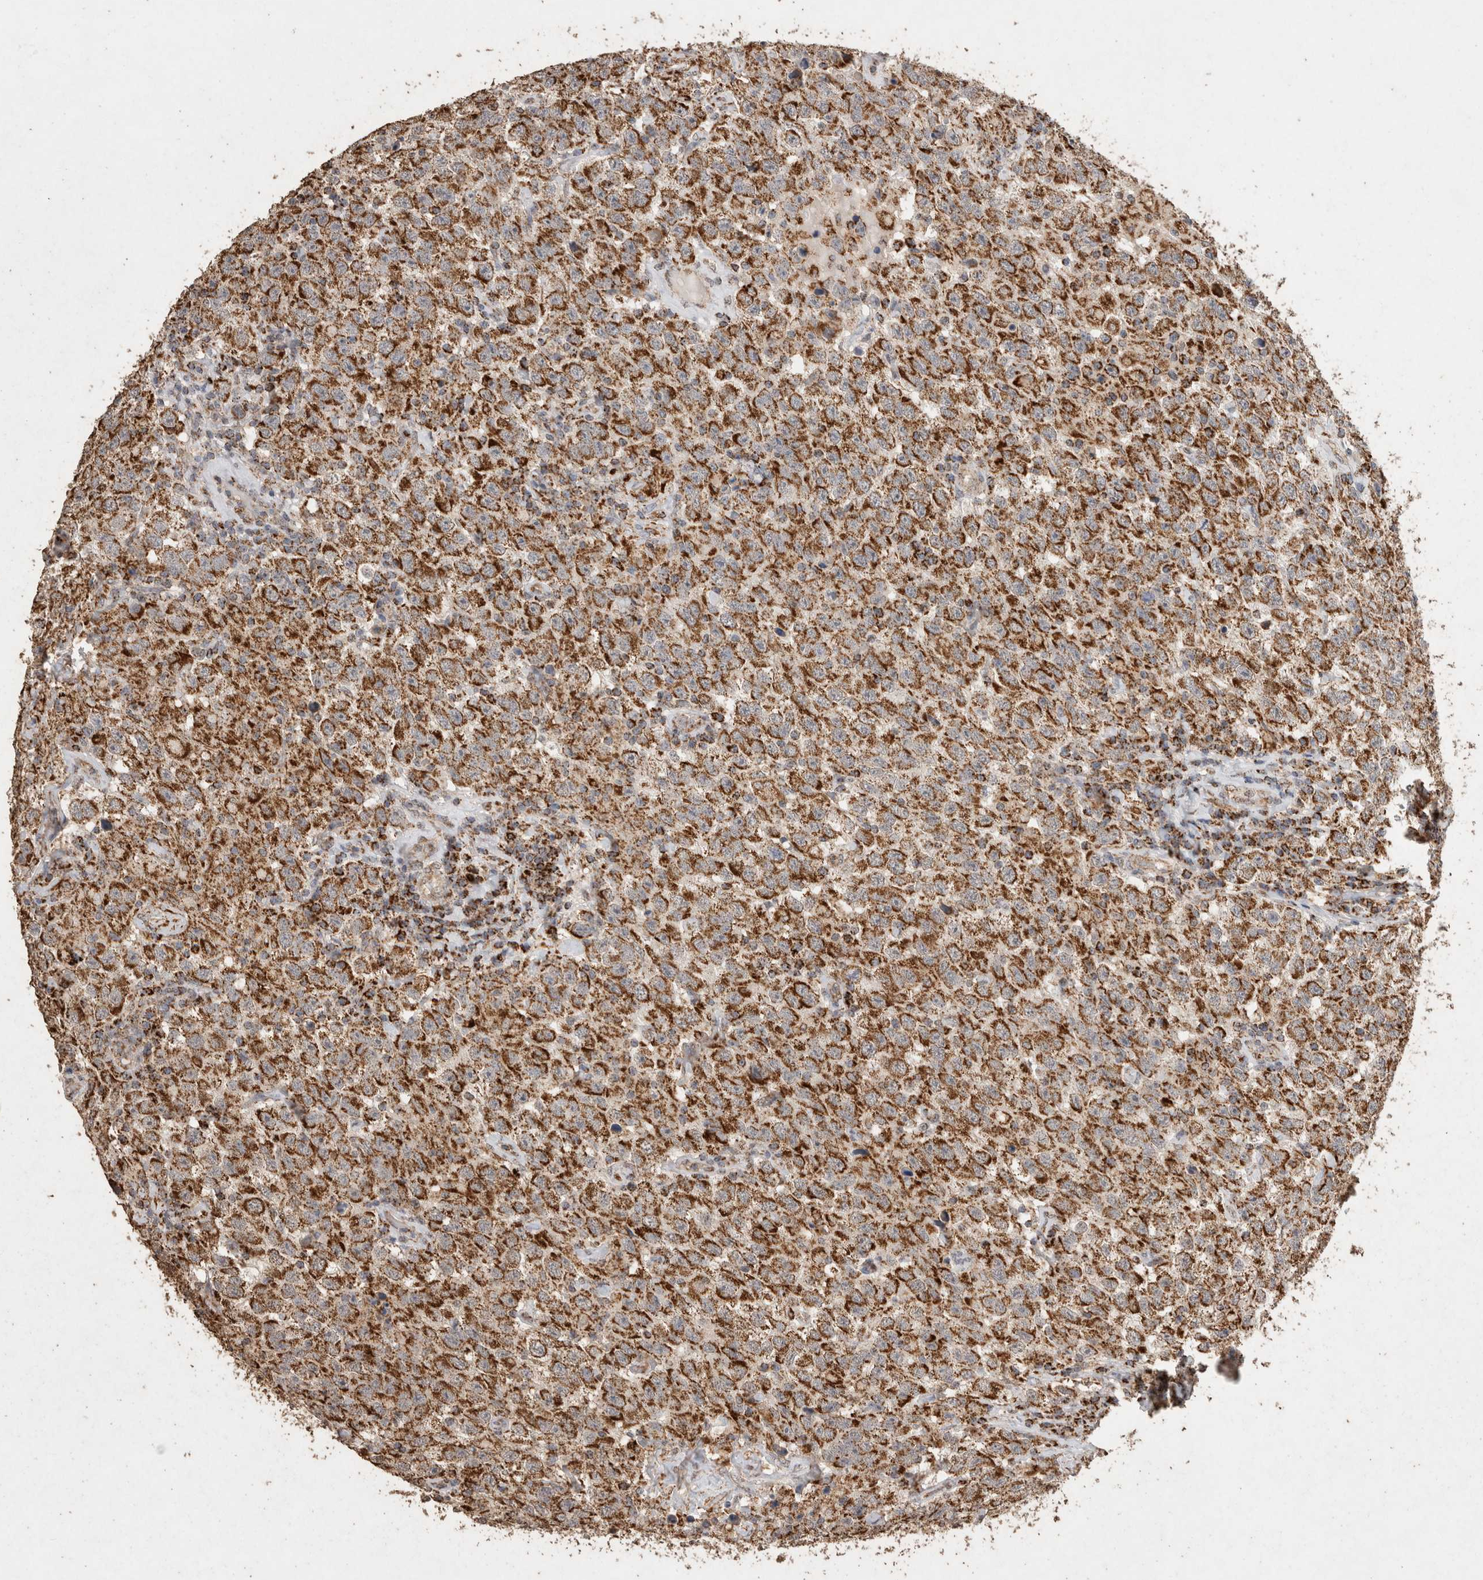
{"staining": {"intensity": "strong", "quantity": ">75%", "location": "cytoplasmic/membranous"}, "tissue": "testis cancer", "cell_type": "Tumor cells", "image_type": "cancer", "snomed": [{"axis": "morphology", "description": "Seminoma, NOS"}, {"axis": "topography", "description": "Testis"}], "caption": "Immunohistochemistry (IHC) of human testis seminoma exhibits high levels of strong cytoplasmic/membranous positivity in about >75% of tumor cells.", "gene": "ACADM", "patient": {"sex": "male", "age": 41}}